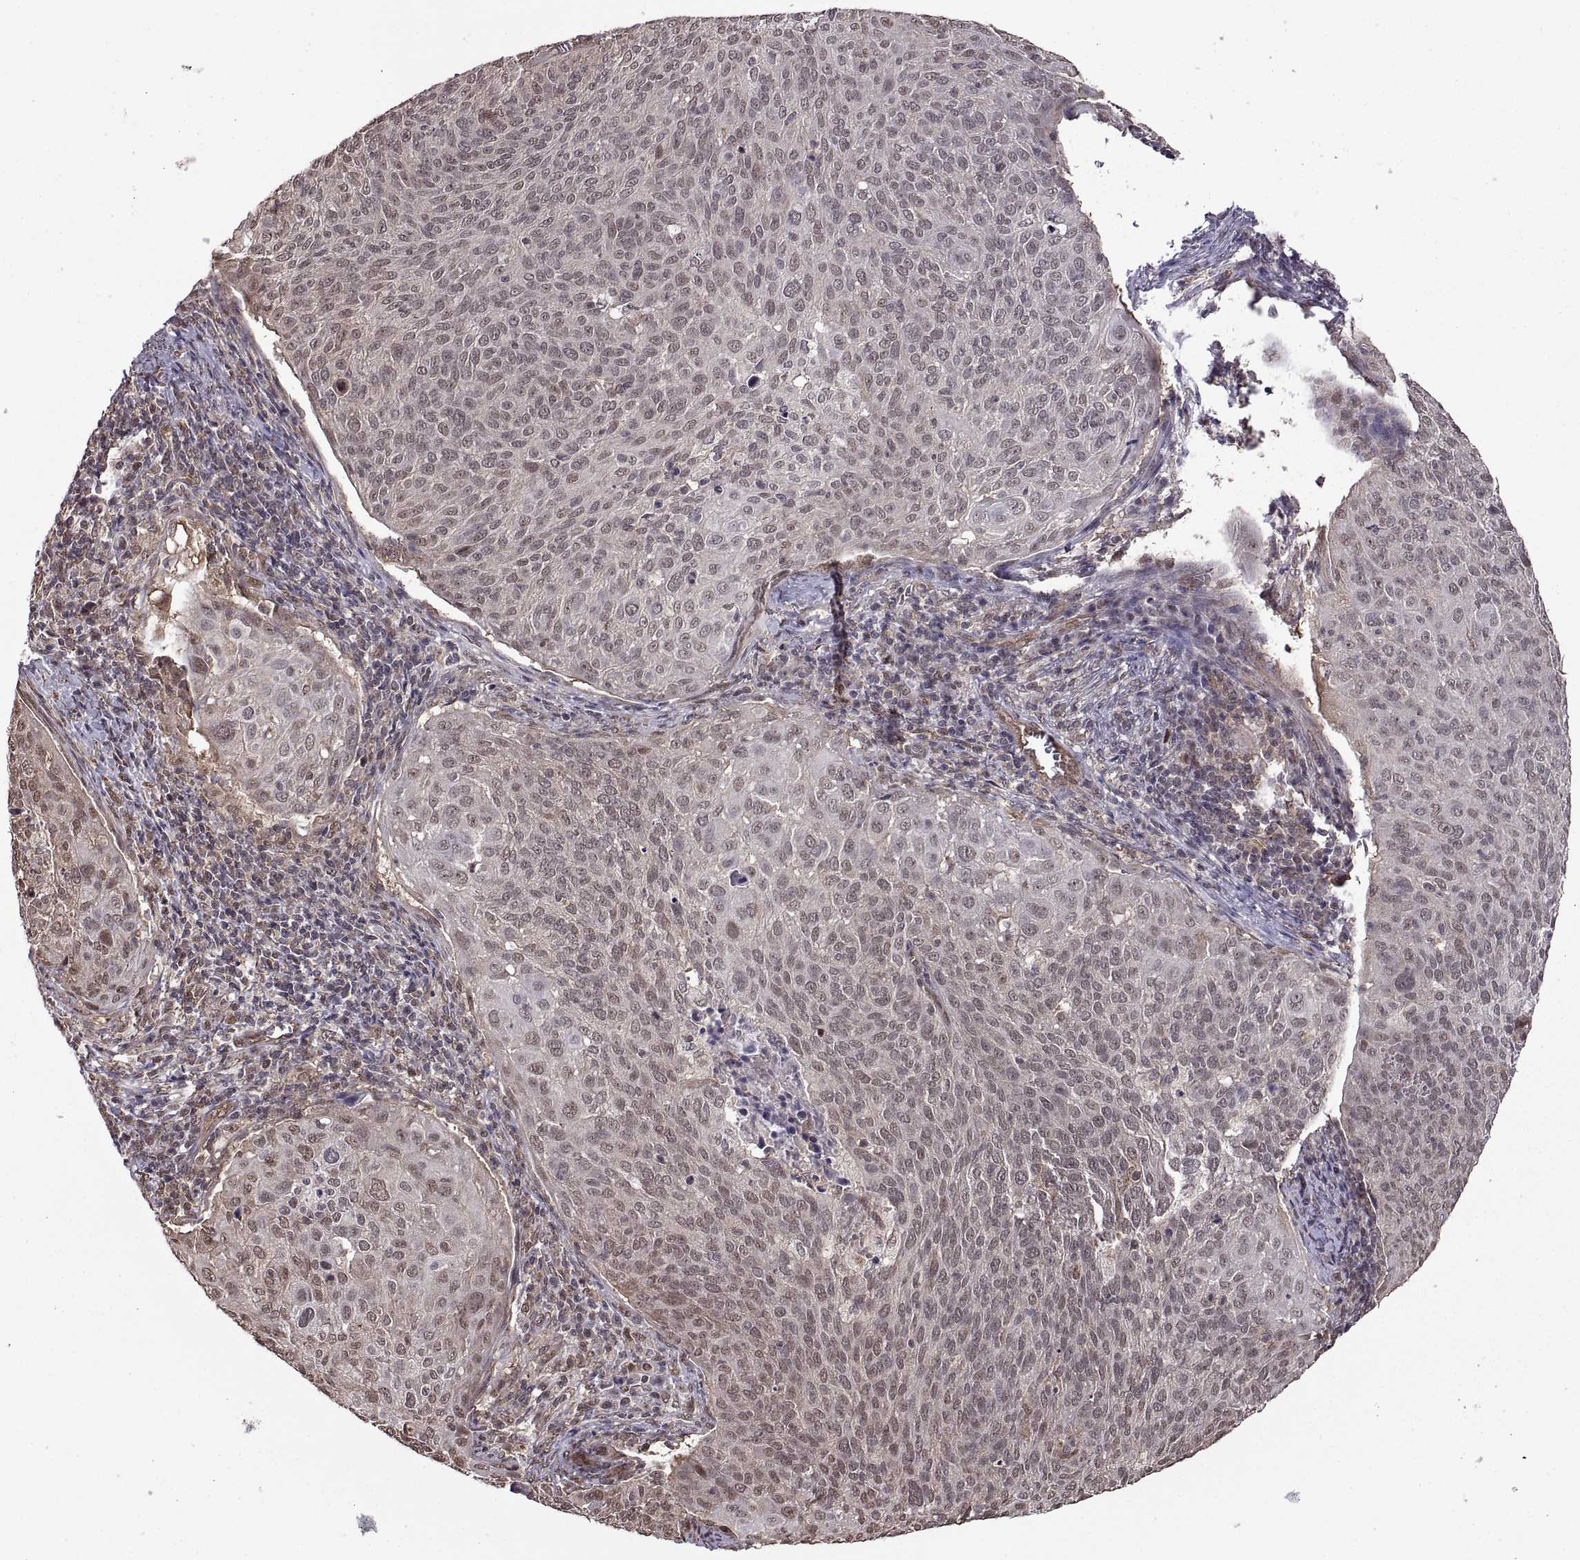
{"staining": {"intensity": "negative", "quantity": "none", "location": "none"}, "tissue": "cervical cancer", "cell_type": "Tumor cells", "image_type": "cancer", "snomed": [{"axis": "morphology", "description": "Squamous cell carcinoma, NOS"}, {"axis": "topography", "description": "Cervix"}], "caption": "Tumor cells show no significant protein positivity in cervical cancer (squamous cell carcinoma).", "gene": "ARRB1", "patient": {"sex": "female", "age": 39}}